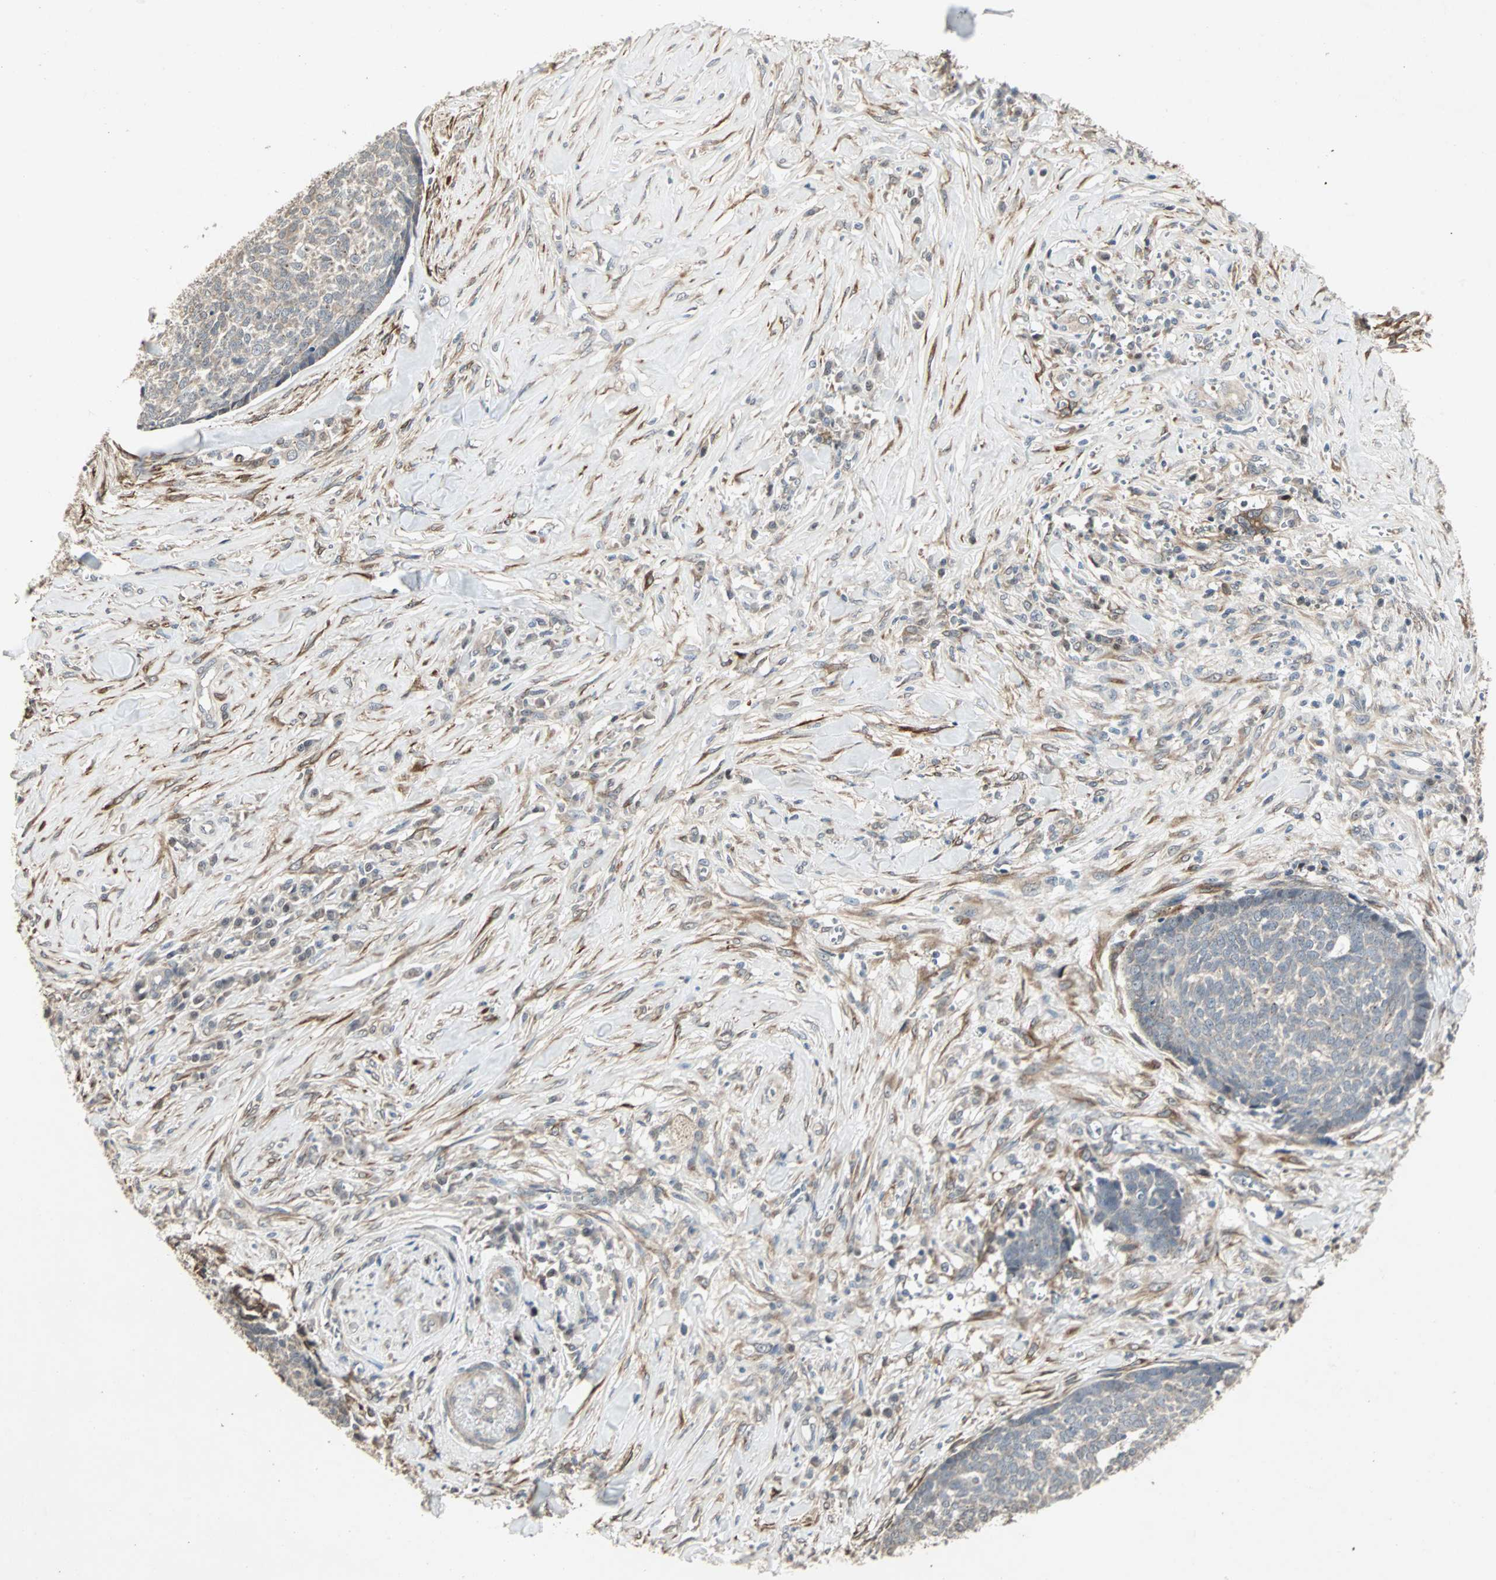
{"staining": {"intensity": "weak", "quantity": "<25%", "location": "cytoplasmic/membranous"}, "tissue": "skin cancer", "cell_type": "Tumor cells", "image_type": "cancer", "snomed": [{"axis": "morphology", "description": "Basal cell carcinoma"}, {"axis": "topography", "description": "Skin"}], "caption": "Tumor cells show no significant staining in basal cell carcinoma (skin).", "gene": "TRPV4", "patient": {"sex": "male", "age": 84}}